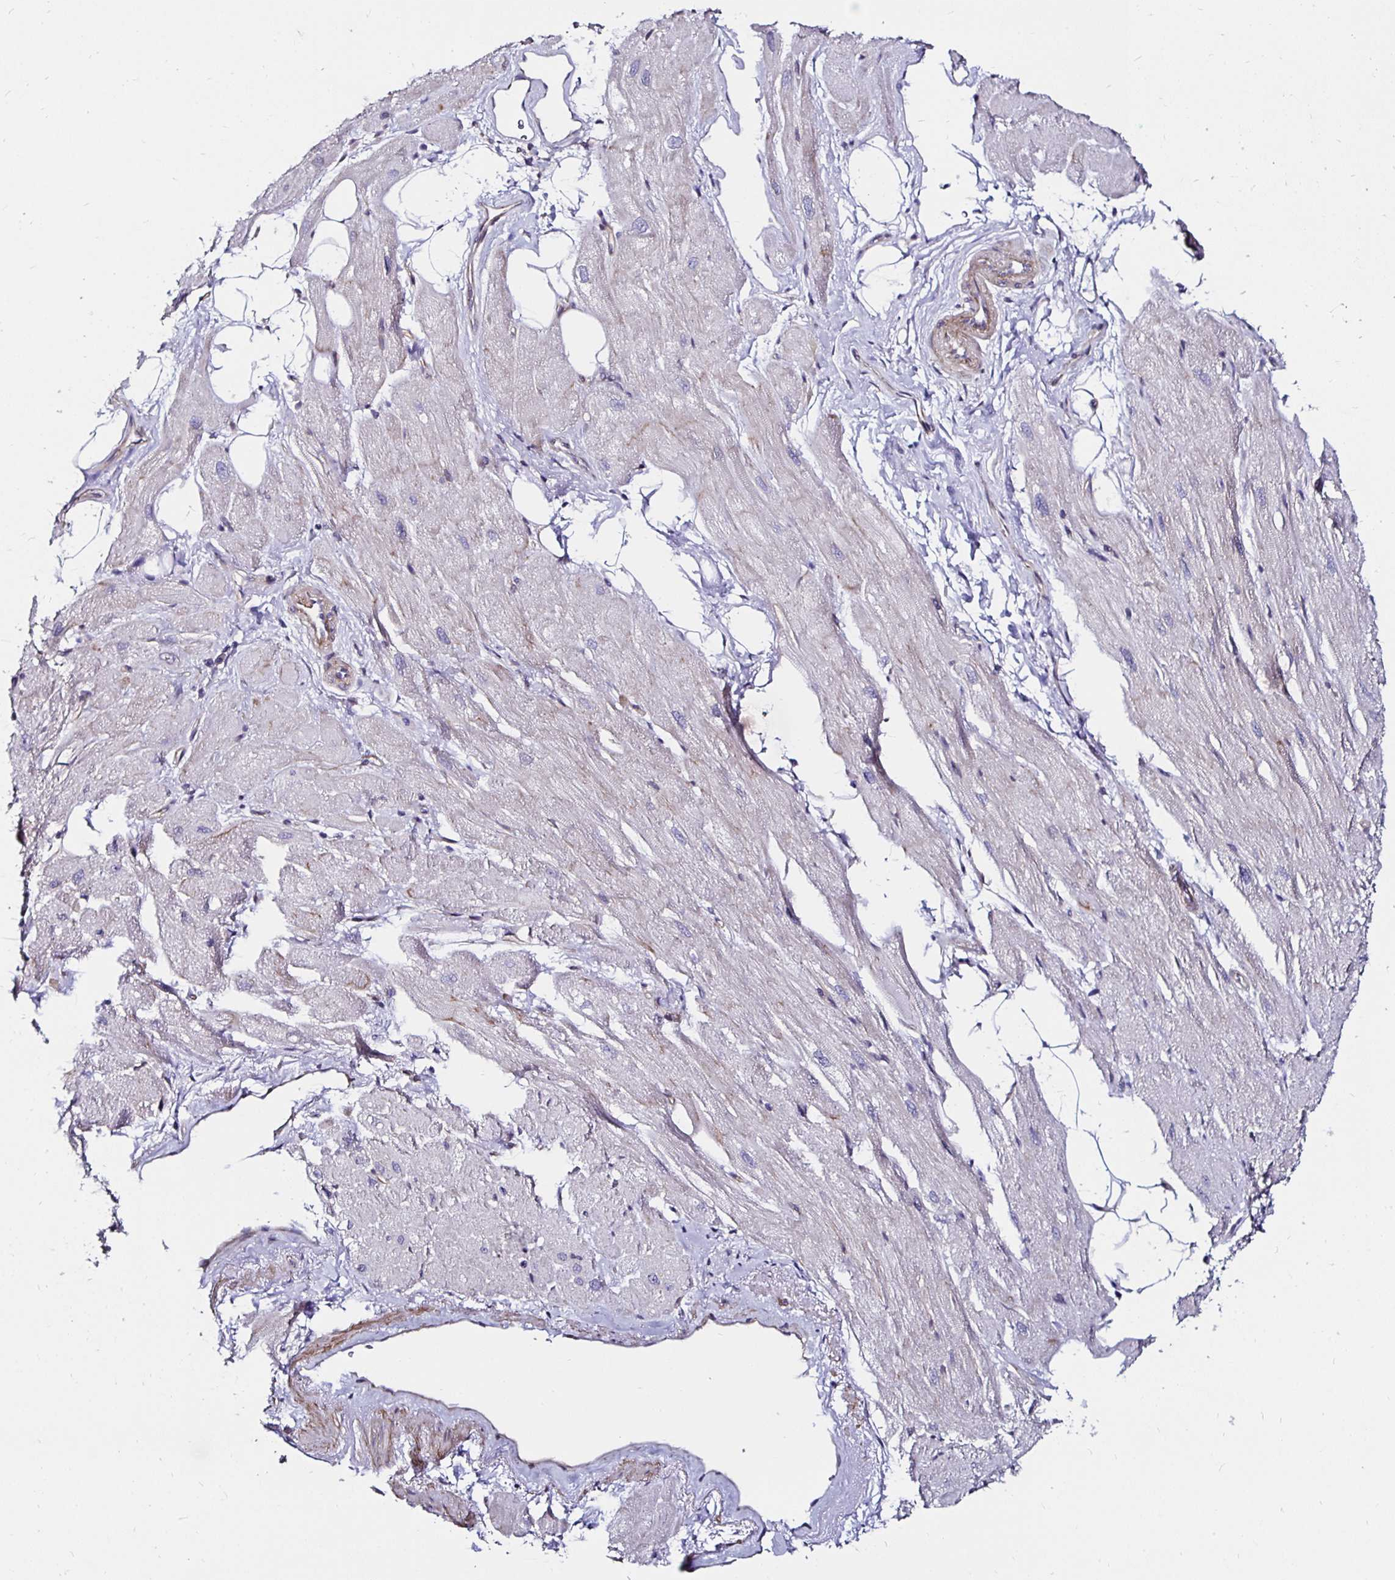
{"staining": {"intensity": "negative", "quantity": "none", "location": "none"}, "tissue": "heart muscle", "cell_type": "Cardiomyocytes", "image_type": "normal", "snomed": [{"axis": "morphology", "description": "Normal tissue, NOS"}, {"axis": "topography", "description": "Heart"}], "caption": "High power microscopy histopathology image of an IHC histopathology image of normal heart muscle, revealing no significant expression in cardiomyocytes. (Stains: DAB immunohistochemistry (IHC) with hematoxylin counter stain, Microscopy: brightfield microscopy at high magnification).", "gene": "ITGB1", "patient": {"sex": "male", "age": 62}}